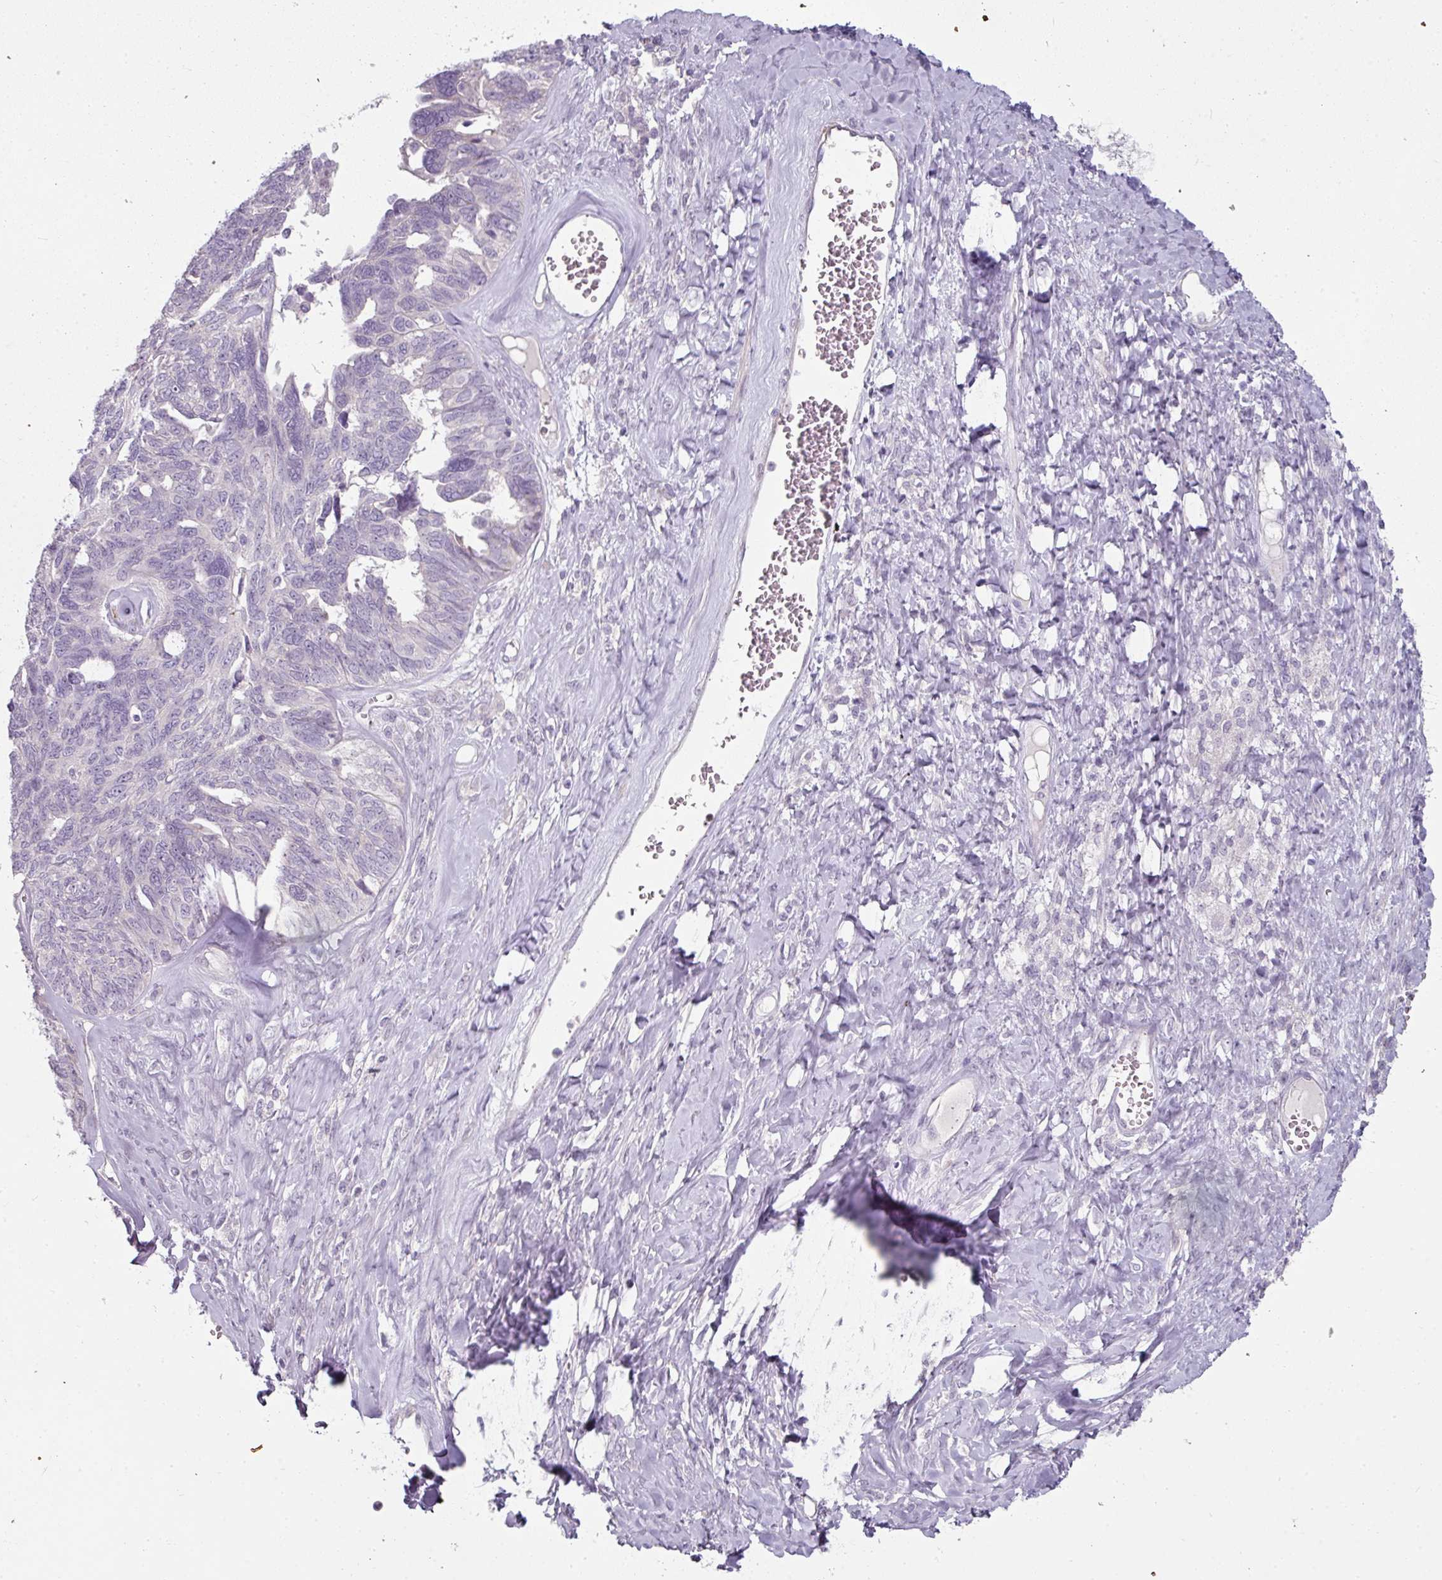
{"staining": {"intensity": "negative", "quantity": "none", "location": "none"}, "tissue": "ovarian cancer", "cell_type": "Tumor cells", "image_type": "cancer", "snomed": [{"axis": "morphology", "description": "Cystadenocarcinoma, serous, NOS"}, {"axis": "topography", "description": "Ovary"}], "caption": "Immunohistochemistry histopathology image of neoplastic tissue: human serous cystadenocarcinoma (ovarian) stained with DAB exhibits no significant protein positivity in tumor cells.", "gene": "FHAD1", "patient": {"sex": "female", "age": 79}}